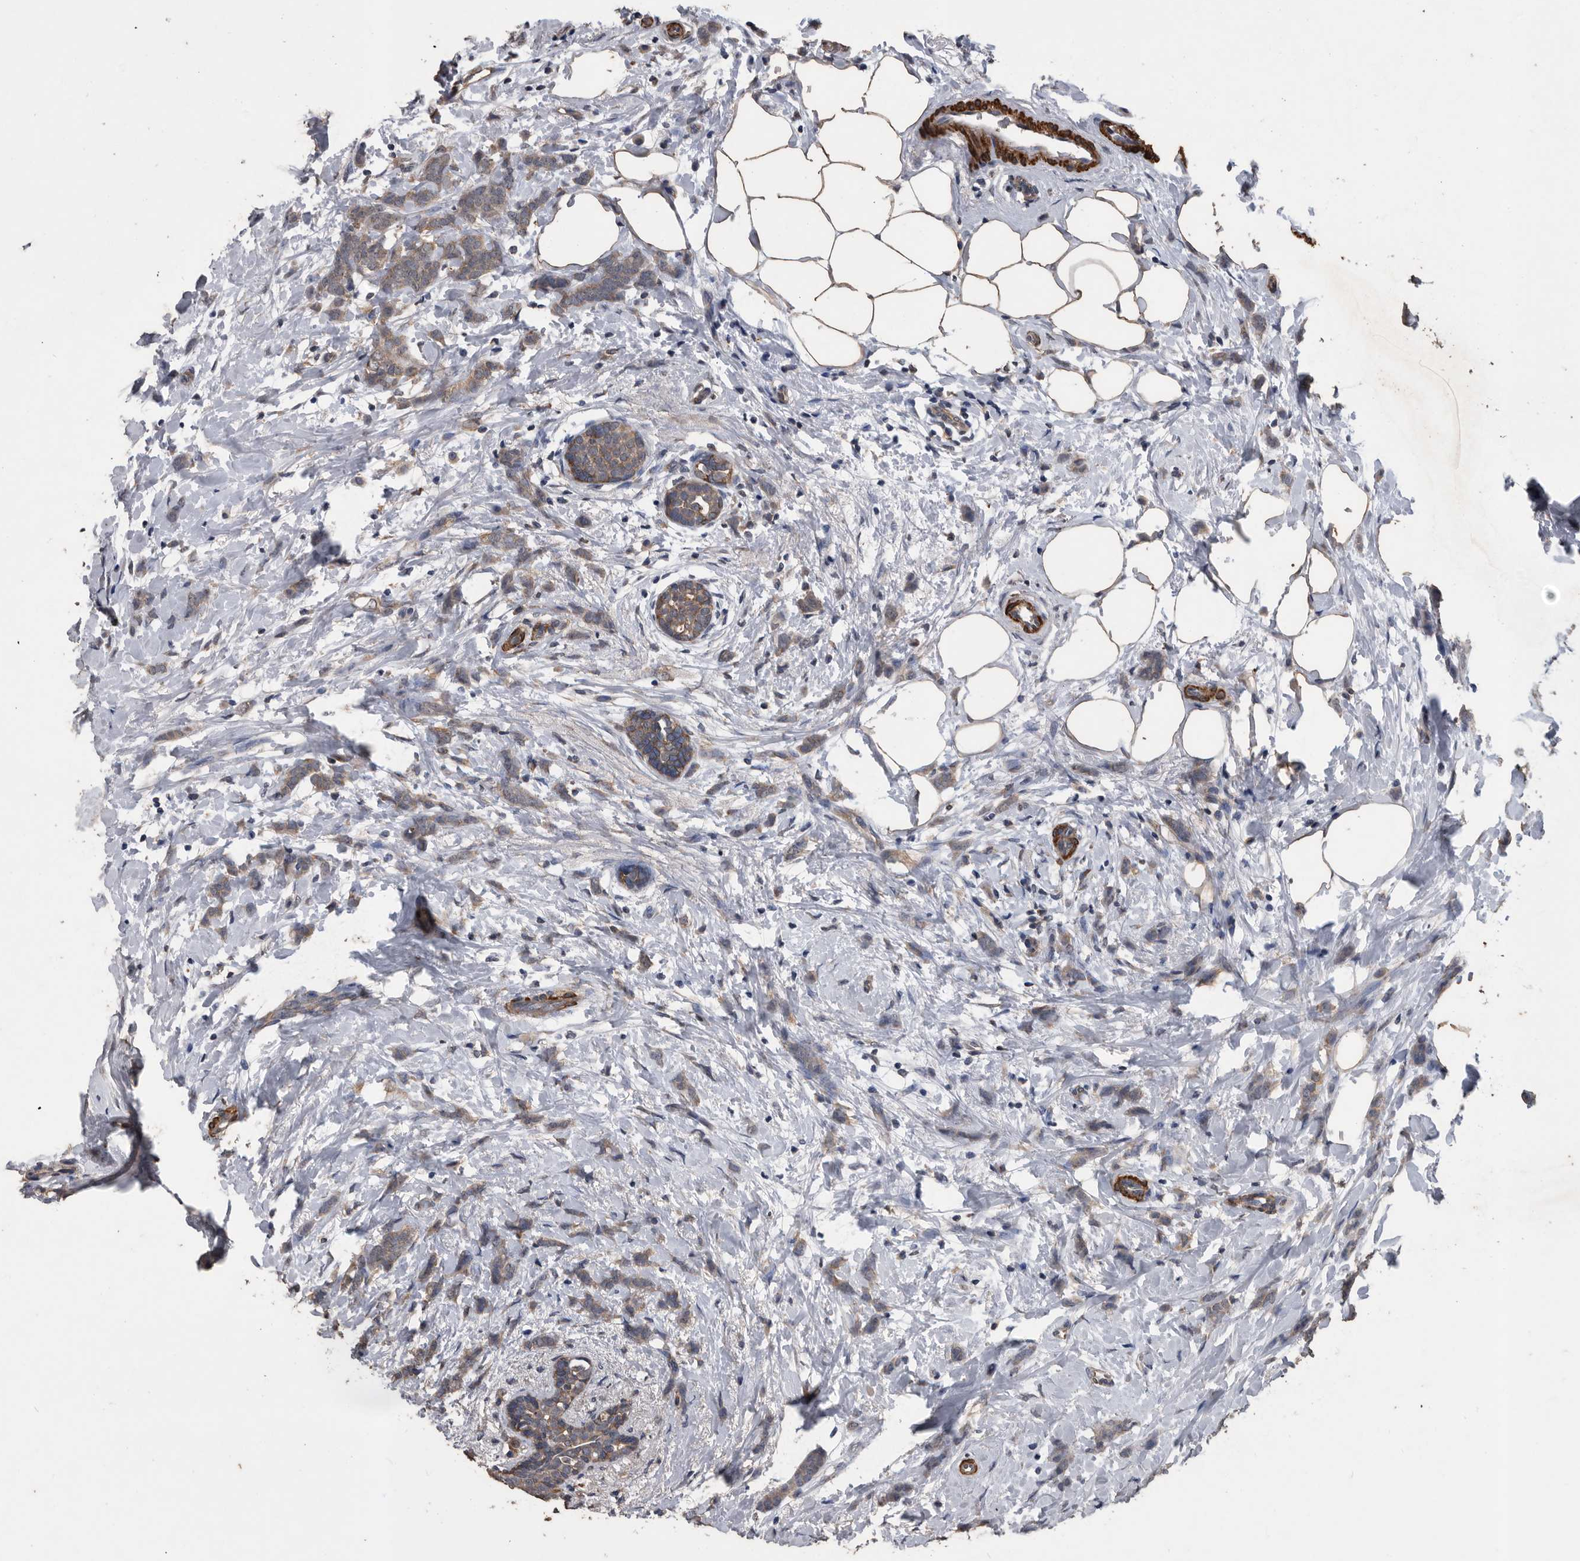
{"staining": {"intensity": "weak", "quantity": ">75%", "location": "cytoplasmic/membranous"}, "tissue": "breast cancer", "cell_type": "Tumor cells", "image_type": "cancer", "snomed": [{"axis": "morphology", "description": "Lobular carcinoma, in situ"}, {"axis": "morphology", "description": "Lobular carcinoma"}, {"axis": "topography", "description": "Breast"}], "caption": "Human breast cancer (lobular carcinoma in situ) stained for a protein (brown) exhibits weak cytoplasmic/membranous positive positivity in approximately >75% of tumor cells.", "gene": "NRBP1", "patient": {"sex": "female", "age": 41}}